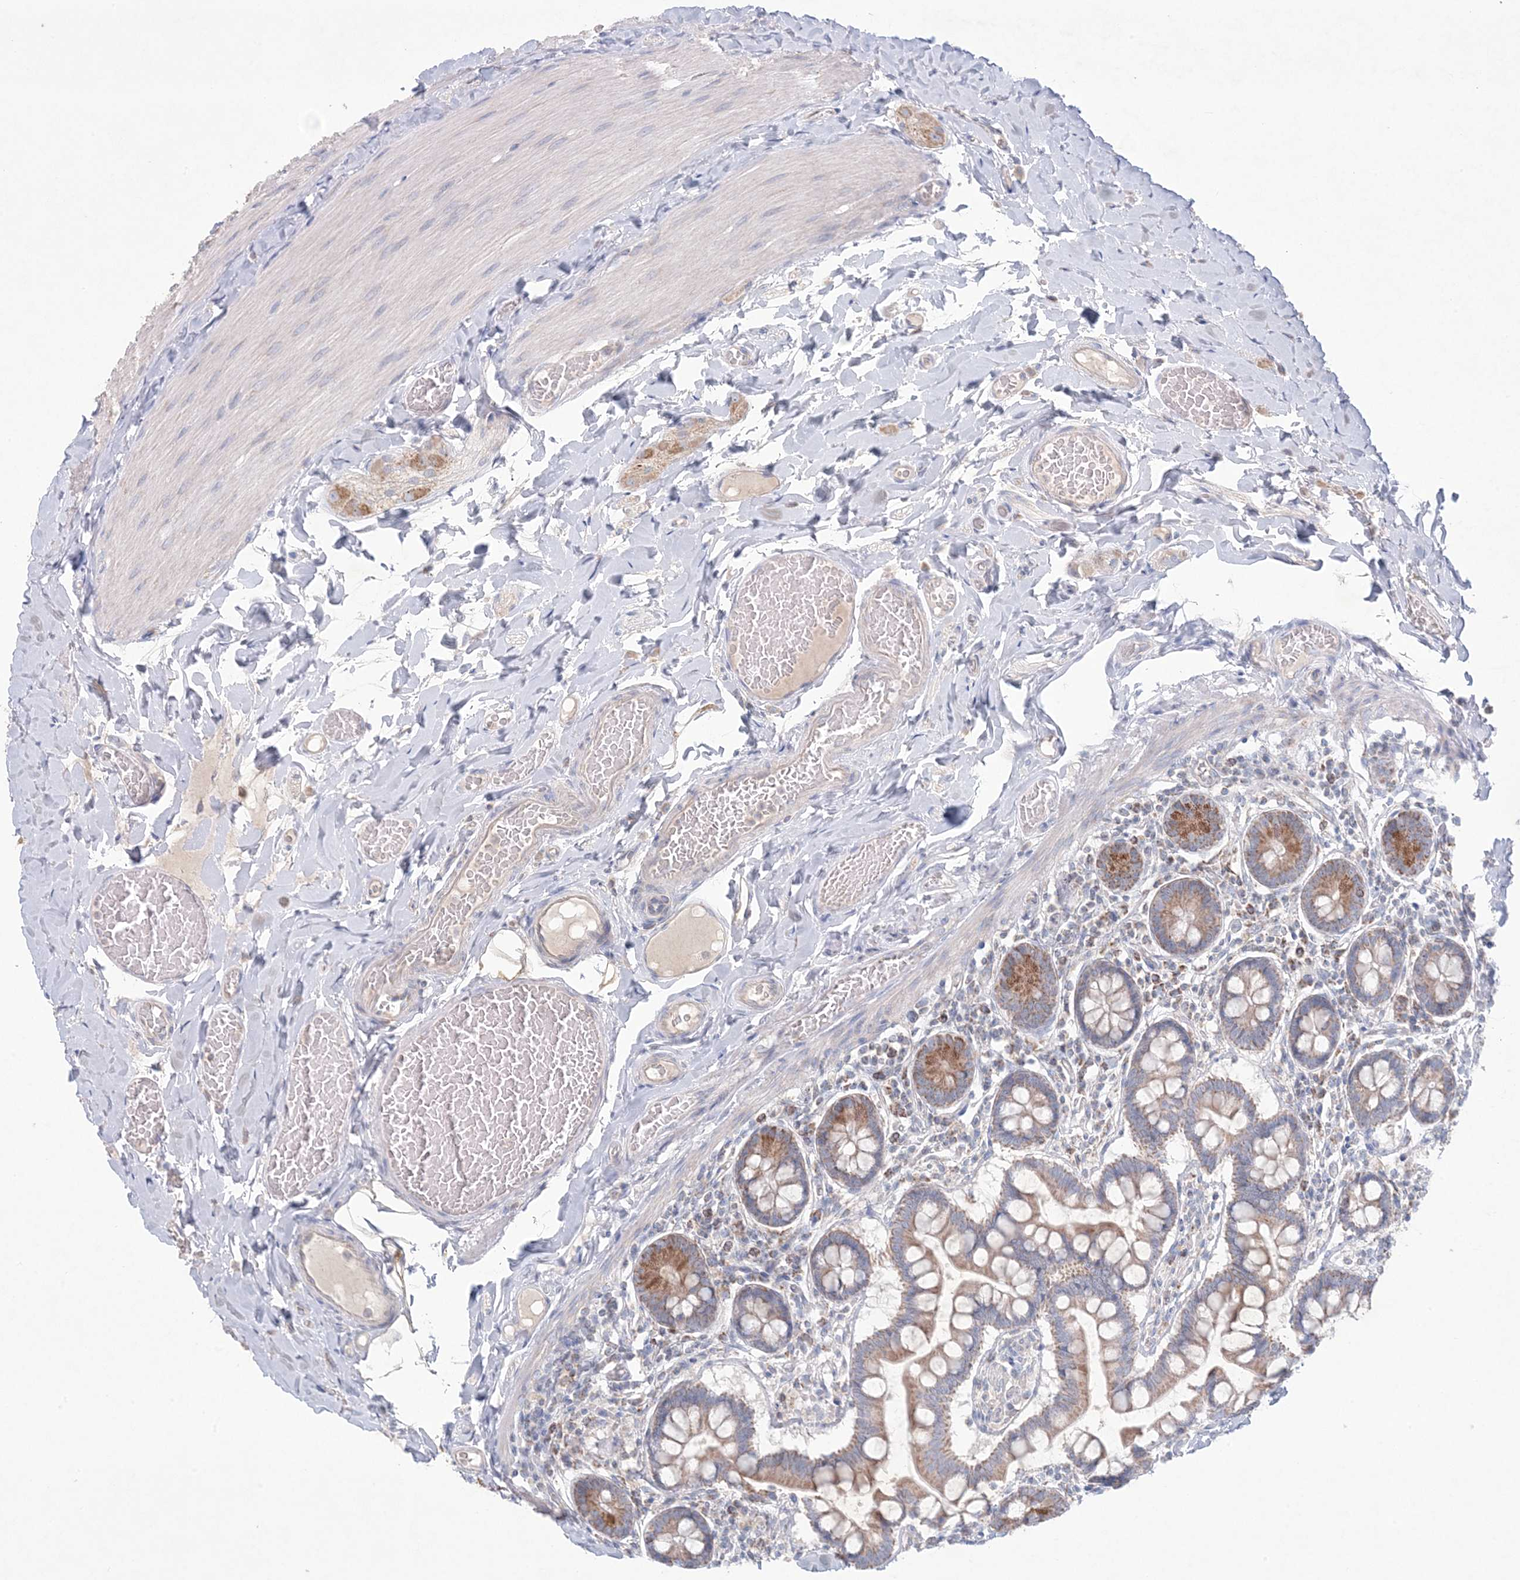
{"staining": {"intensity": "moderate", "quantity": ">75%", "location": "cytoplasmic/membranous"}, "tissue": "small intestine", "cell_type": "Glandular cells", "image_type": "normal", "snomed": [{"axis": "morphology", "description": "Normal tissue, NOS"}, {"axis": "topography", "description": "Small intestine"}], "caption": "Immunohistochemistry (IHC) micrograph of normal human small intestine stained for a protein (brown), which displays medium levels of moderate cytoplasmic/membranous expression in approximately >75% of glandular cells.", "gene": "KCTD6", "patient": {"sex": "male", "age": 41}}